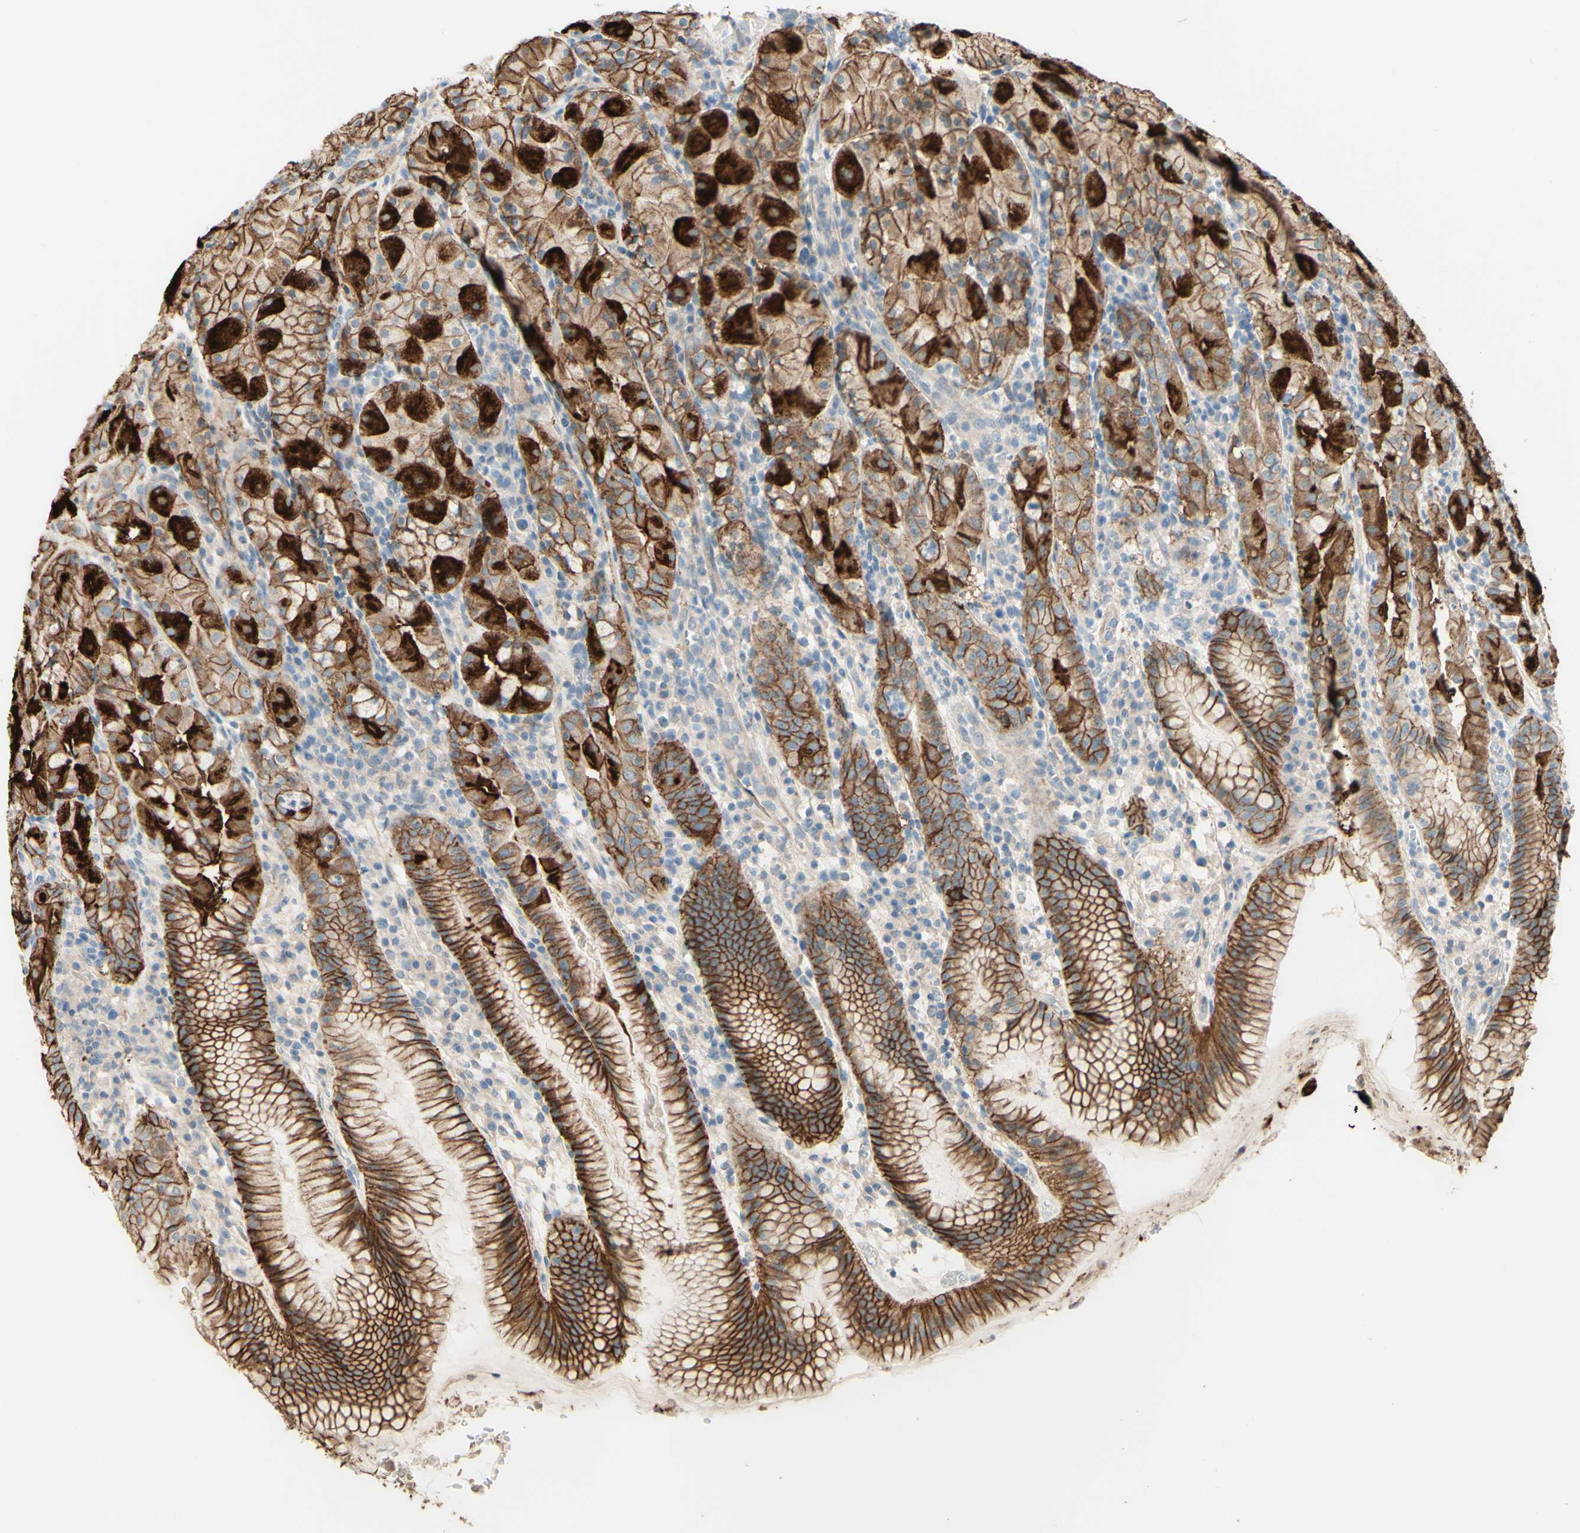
{"staining": {"intensity": "strong", "quantity": ">75%", "location": "cytoplasmic/membranous"}, "tissue": "stomach", "cell_type": "Glandular cells", "image_type": "normal", "snomed": [{"axis": "morphology", "description": "Normal tissue, NOS"}, {"axis": "topography", "description": "Stomach"}, {"axis": "topography", "description": "Stomach, lower"}], "caption": "Immunohistochemical staining of normal human stomach shows high levels of strong cytoplasmic/membranous staining in approximately >75% of glandular cells. The protein of interest is stained brown, and the nuclei are stained in blue (DAB IHC with brightfield microscopy, high magnification).", "gene": "RNF149", "patient": {"sex": "female", "age": 75}}